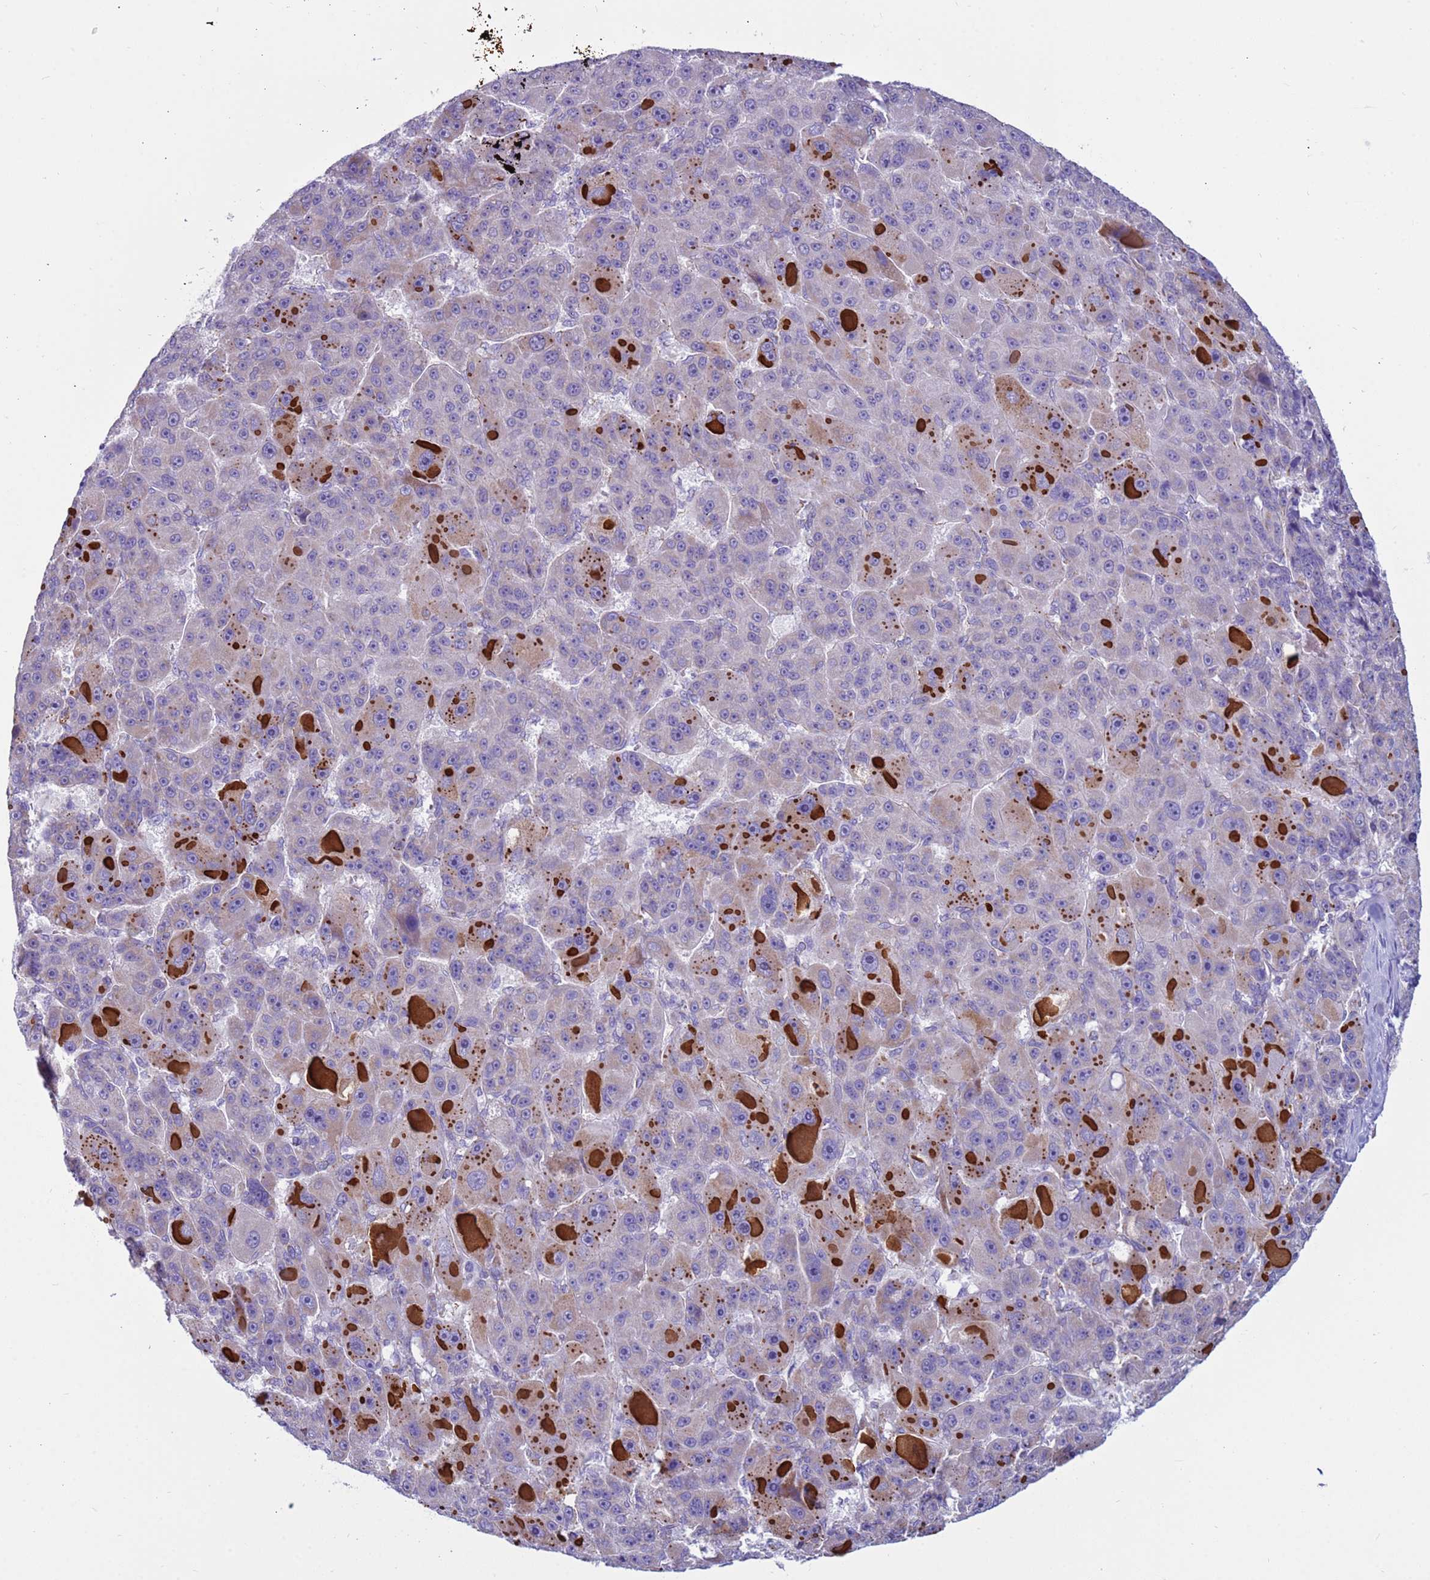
{"staining": {"intensity": "weak", "quantity": "<25%", "location": "cytoplasmic/membranous"}, "tissue": "liver cancer", "cell_type": "Tumor cells", "image_type": "cancer", "snomed": [{"axis": "morphology", "description": "Carcinoma, Hepatocellular, NOS"}, {"axis": "topography", "description": "Liver"}], "caption": "A histopathology image of hepatocellular carcinoma (liver) stained for a protein exhibits no brown staining in tumor cells.", "gene": "NCALD", "patient": {"sex": "male", "age": 76}}